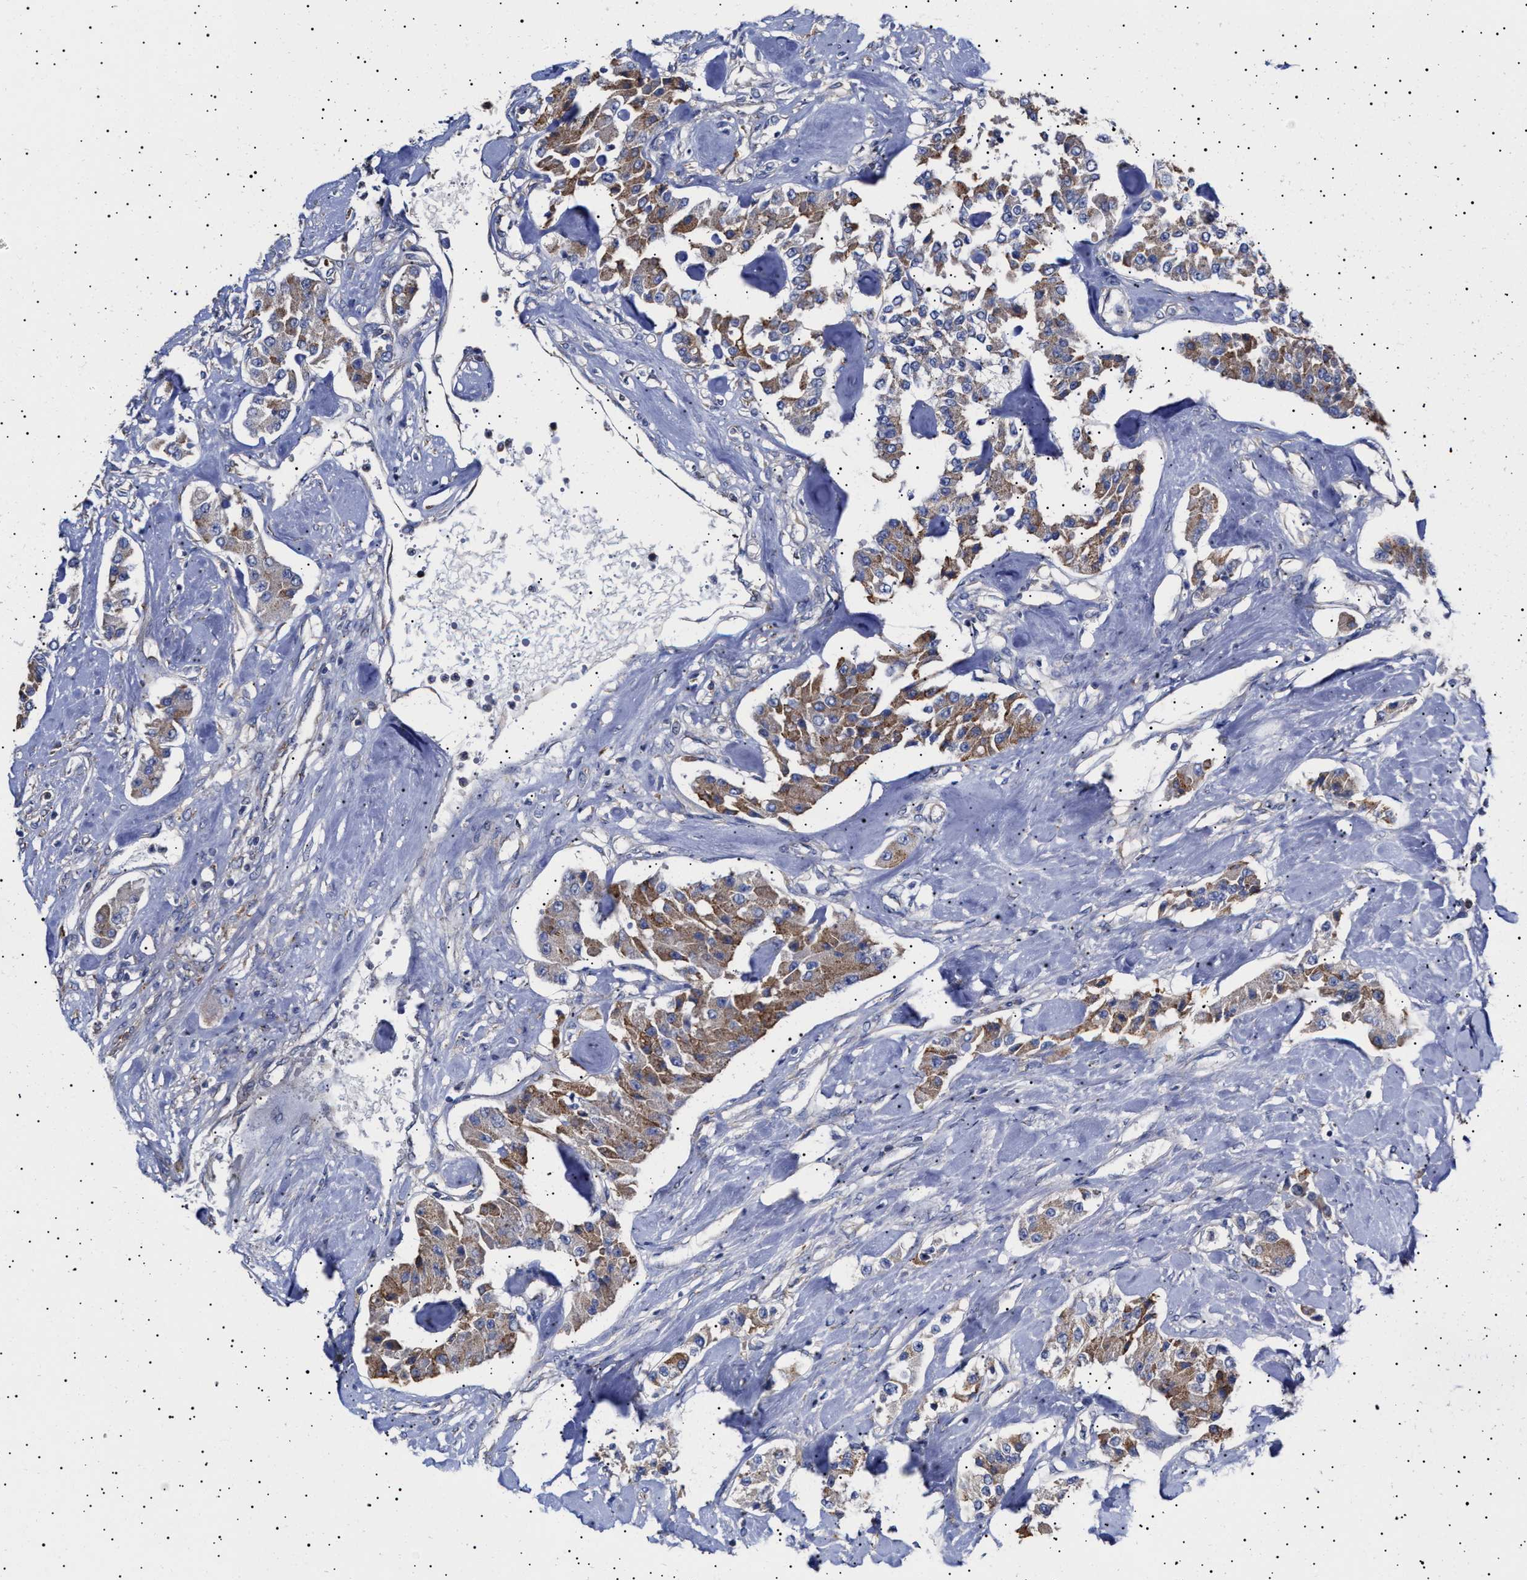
{"staining": {"intensity": "moderate", "quantity": ">75%", "location": "cytoplasmic/membranous"}, "tissue": "carcinoid", "cell_type": "Tumor cells", "image_type": "cancer", "snomed": [{"axis": "morphology", "description": "Carcinoid, malignant, NOS"}, {"axis": "topography", "description": "Pancreas"}], "caption": "Immunohistochemistry (IHC) of human carcinoid demonstrates medium levels of moderate cytoplasmic/membranous positivity in approximately >75% of tumor cells.", "gene": "ERCC6L2", "patient": {"sex": "male", "age": 41}}